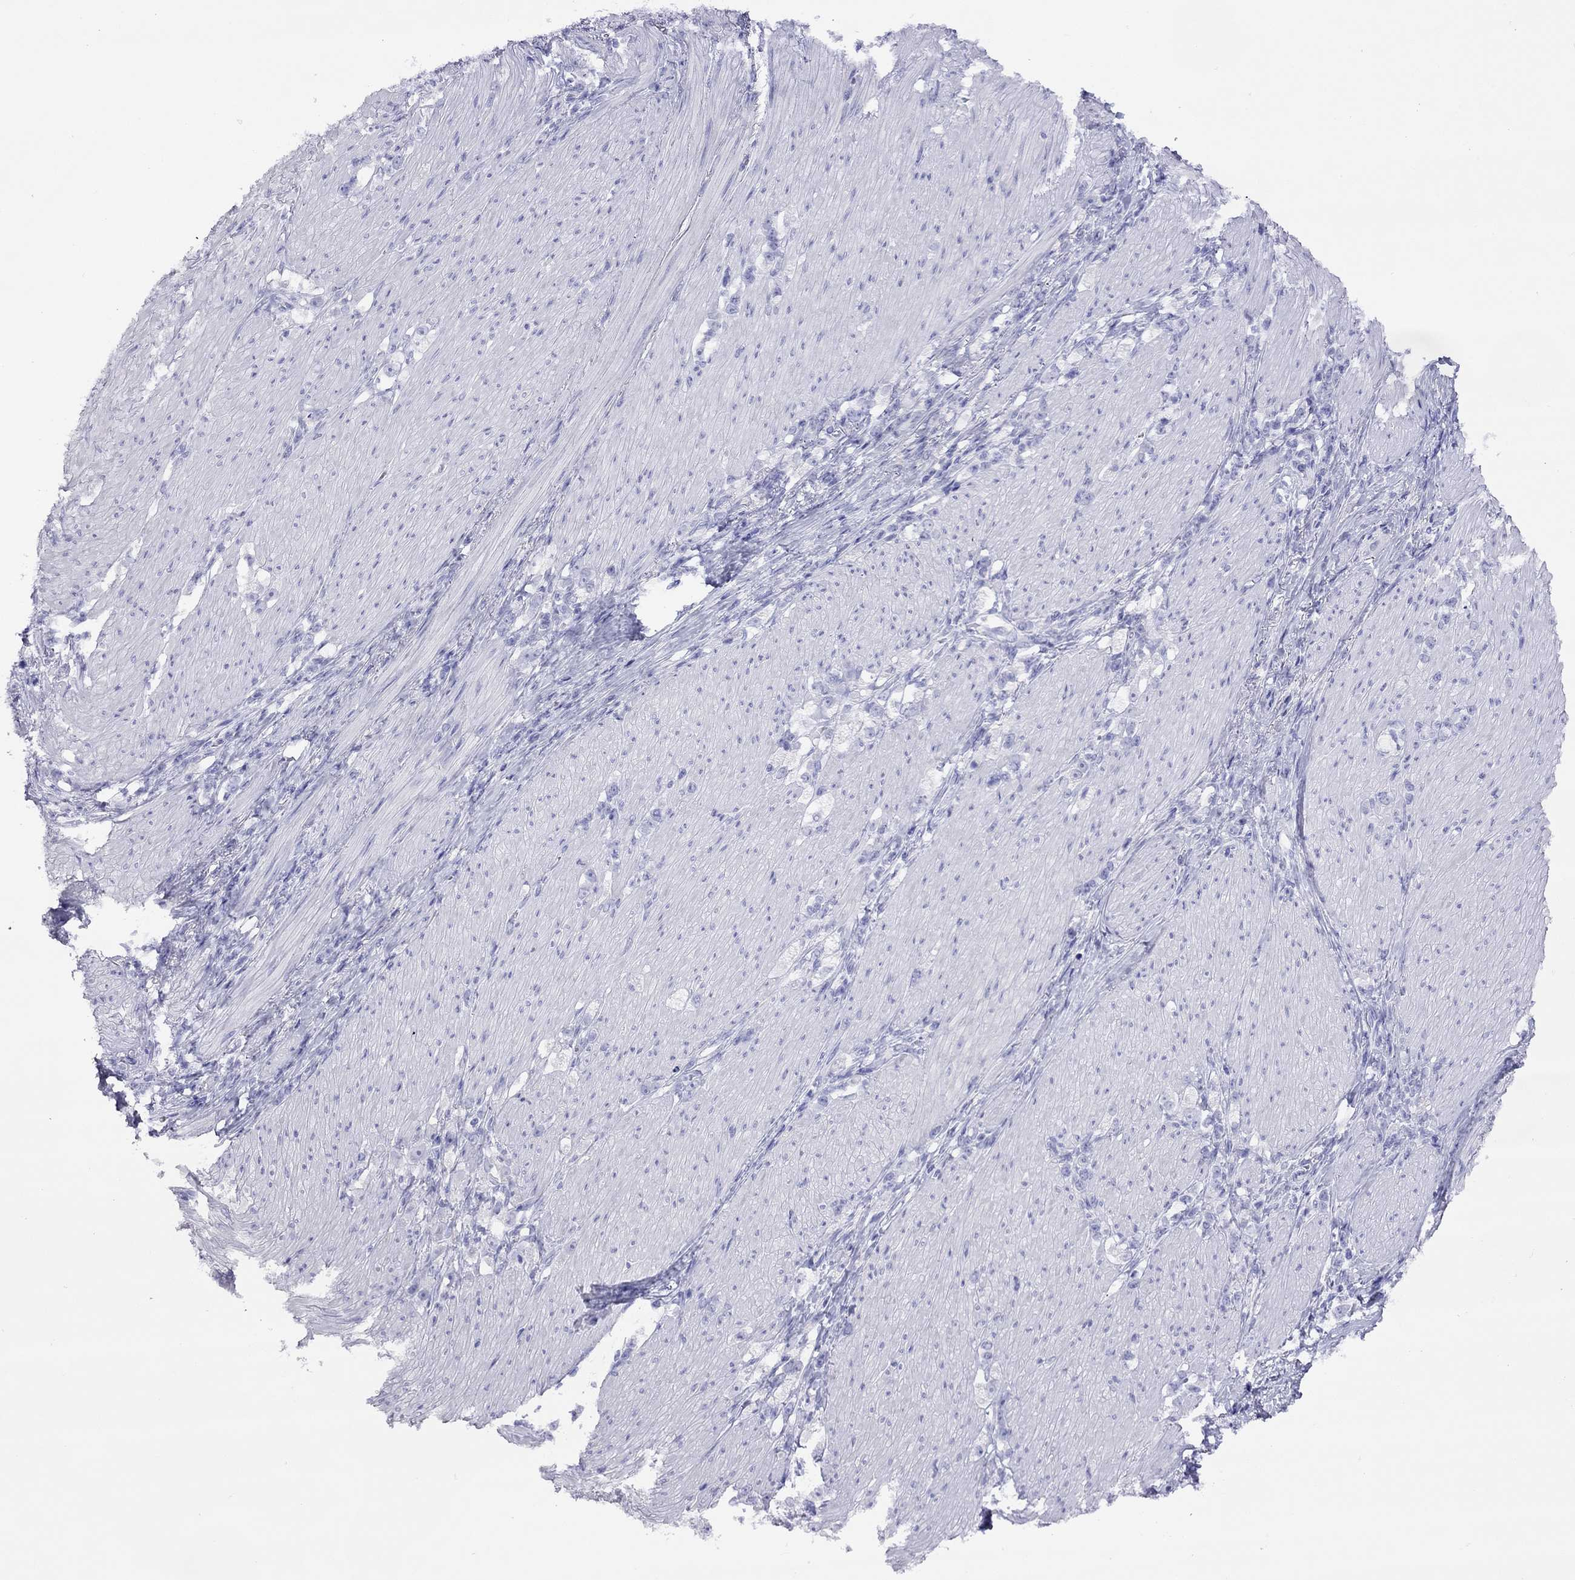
{"staining": {"intensity": "negative", "quantity": "none", "location": "none"}, "tissue": "stomach cancer", "cell_type": "Tumor cells", "image_type": "cancer", "snomed": [{"axis": "morphology", "description": "Adenocarcinoma, NOS"}, {"axis": "topography", "description": "Stomach, lower"}], "caption": "Immunohistochemical staining of human stomach cancer exhibits no significant expression in tumor cells. (Stains: DAB (3,3'-diaminobenzidine) IHC with hematoxylin counter stain, Microscopy: brightfield microscopy at high magnification).", "gene": "SLC30A8", "patient": {"sex": "male", "age": 88}}